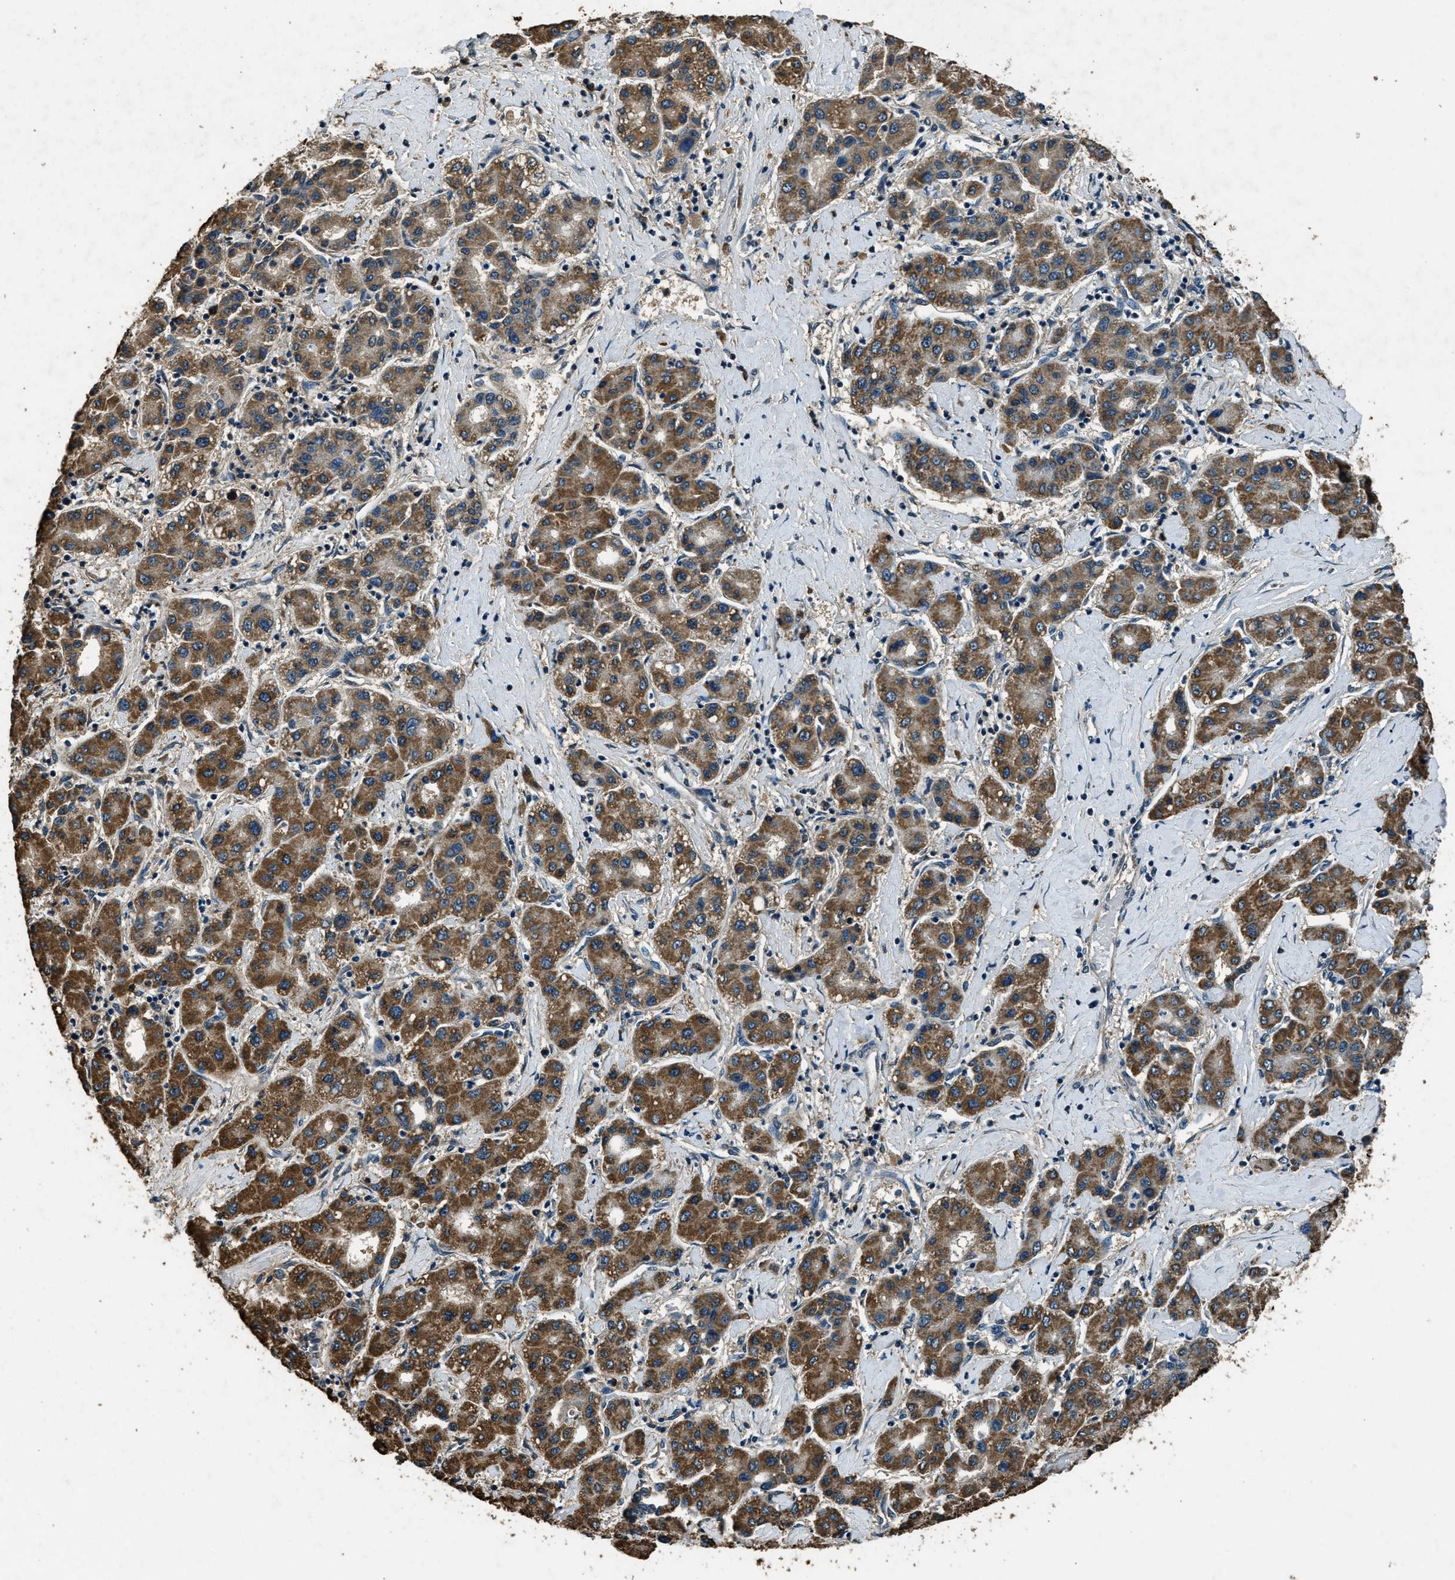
{"staining": {"intensity": "moderate", "quantity": ">75%", "location": "cytoplasmic/membranous"}, "tissue": "liver cancer", "cell_type": "Tumor cells", "image_type": "cancer", "snomed": [{"axis": "morphology", "description": "Carcinoma, Hepatocellular, NOS"}, {"axis": "topography", "description": "Liver"}], "caption": "Immunohistochemical staining of liver hepatocellular carcinoma reveals moderate cytoplasmic/membranous protein expression in approximately >75% of tumor cells. Nuclei are stained in blue.", "gene": "SALL3", "patient": {"sex": "male", "age": 65}}